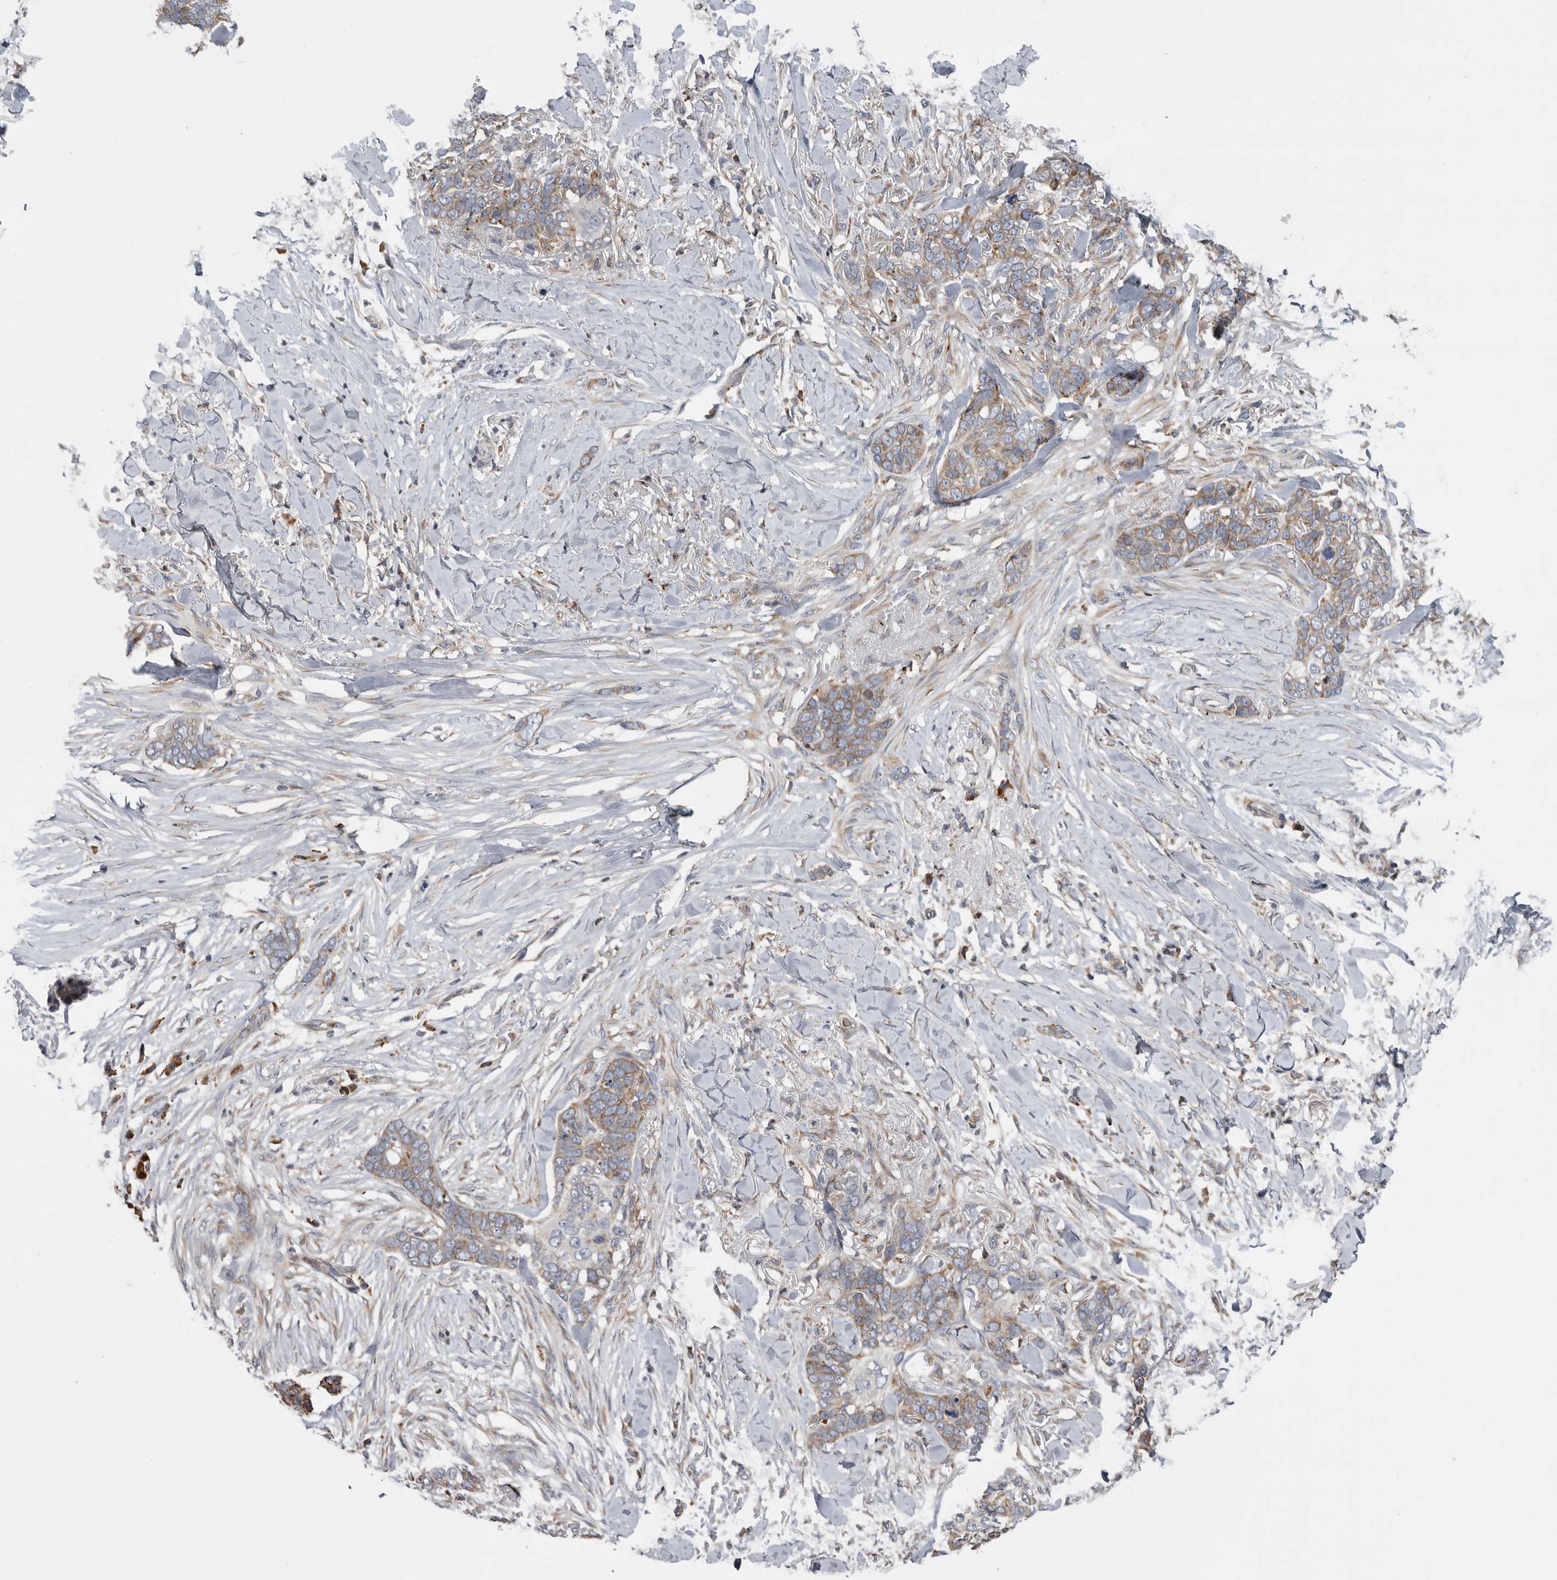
{"staining": {"intensity": "moderate", "quantity": ">75%", "location": "cytoplasmic/membranous"}, "tissue": "skin cancer", "cell_type": "Tumor cells", "image_type": "cancer", "snomed": [{"axis": "morphology", "description": "Normal tissue, NOS"}, {"axis": "morphology", "description": "Basal cell carcinoma"}, {"axis": "topography", "description": "Skin"}], "caption": "Protein positivity by immunohistochemistry (IHC) shows moderate cytoplasmic/membranous expression in about >75% of tumor cells in skin basal cell carcinoma. The staining is performed using DAB (3,3'-diaminobenzidine) brown chromogen to label protein expression. The nuclei are counter-stained blue using hematoxylin.", "gene": "GANAB", "patient": {"sex": "male", "age": 77}}